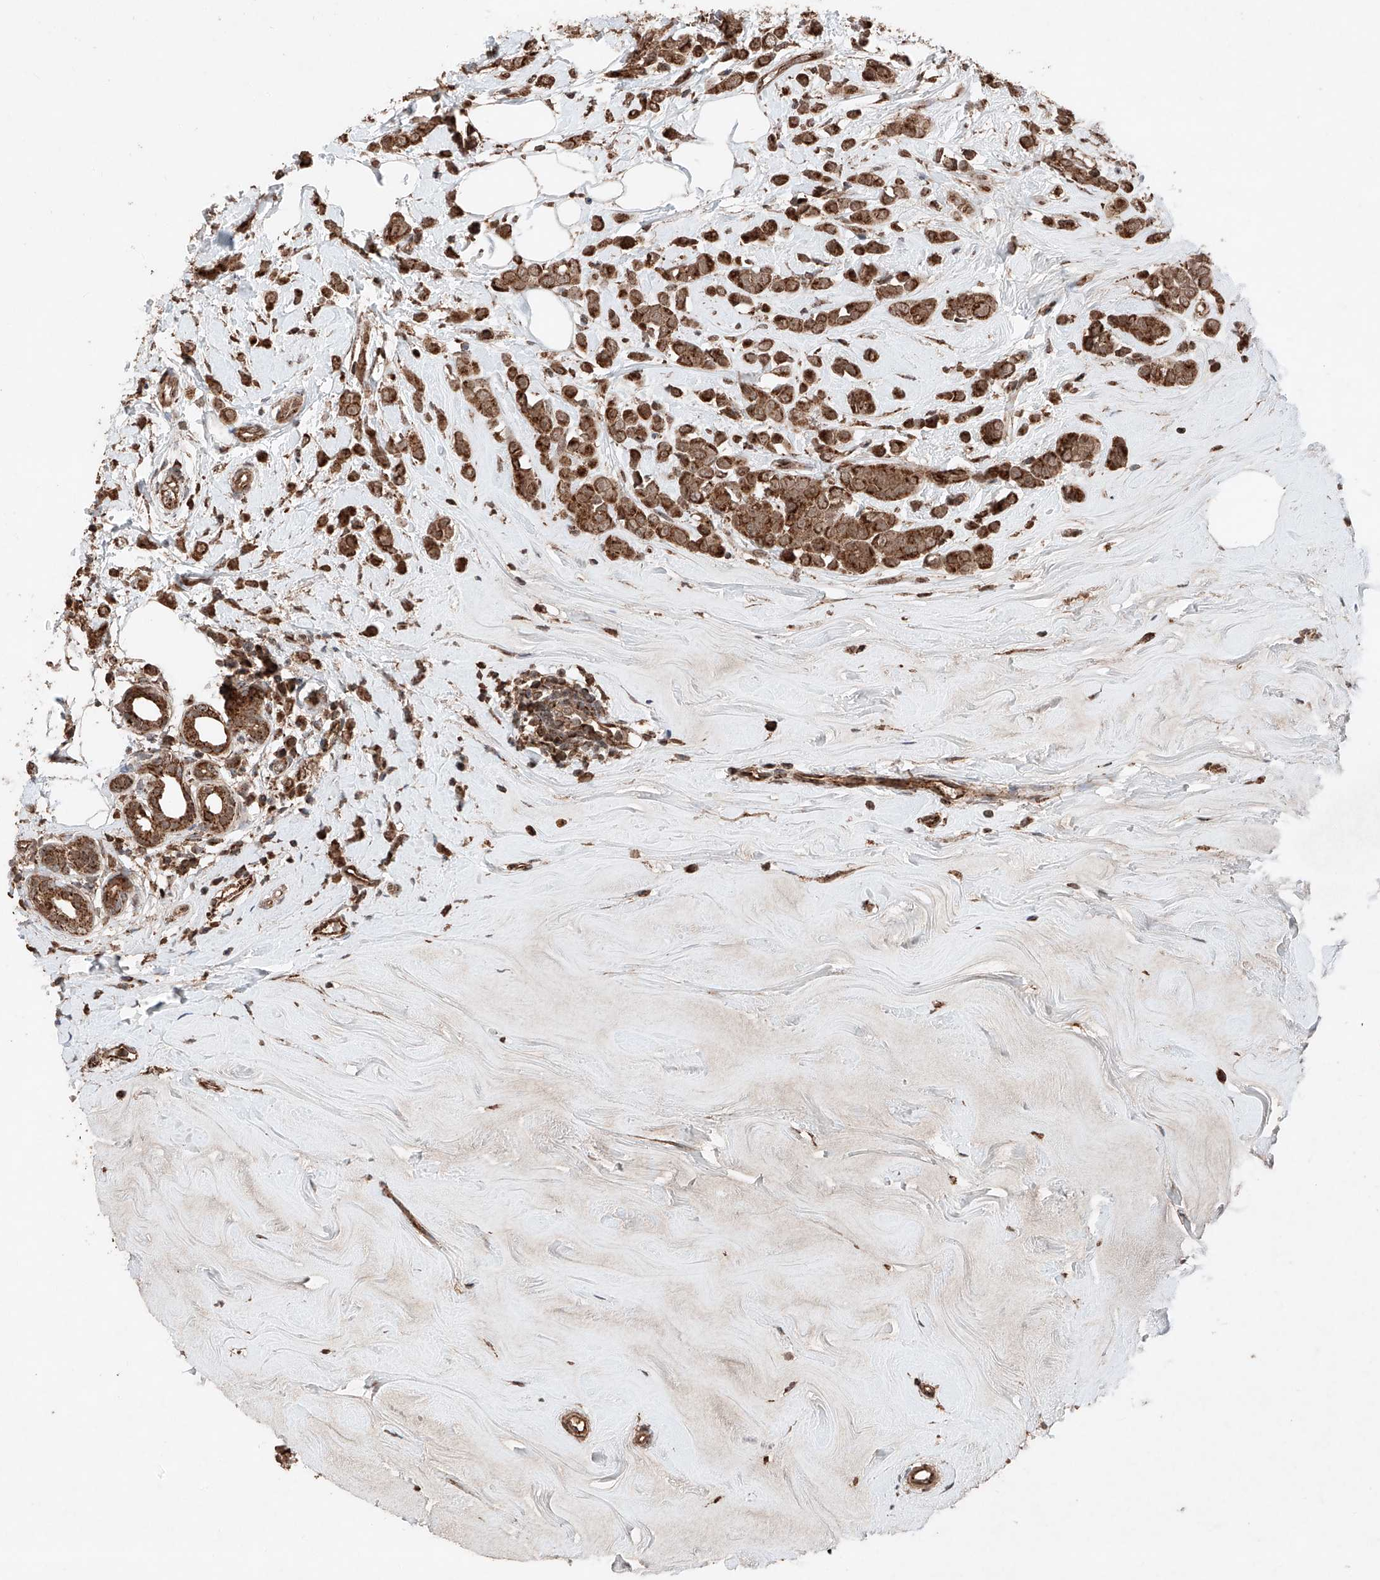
{"staining": {"intensity": "strong", "quantity": ">75%", "location": "cytoplasmic/membranous"}, "tissue": "breast cancer", "cell_type": "Tumor cells", "image_type": "cancer", "snomed": [{"axis": "morphology", "description": "Lobular carcinoma"}, {"axis": "topography", "description": "Breast"}], "caption": "Immunohistochemistry (IHC) staining of breast lobular carcinoma, which displays high levels of strong cytoplasmic/membranous staining in approximately >75% of tumor cells indicating strong cytoplasmic/membranous protein expression. The staining was performed using DAB (3,3'-diaminobenzidine) (brown) for protein detection and nuclei were counterstained in hematoxylin (blue).", "gene": "ZSCAN29", "patient": {"sex": "female", "age": 47}}